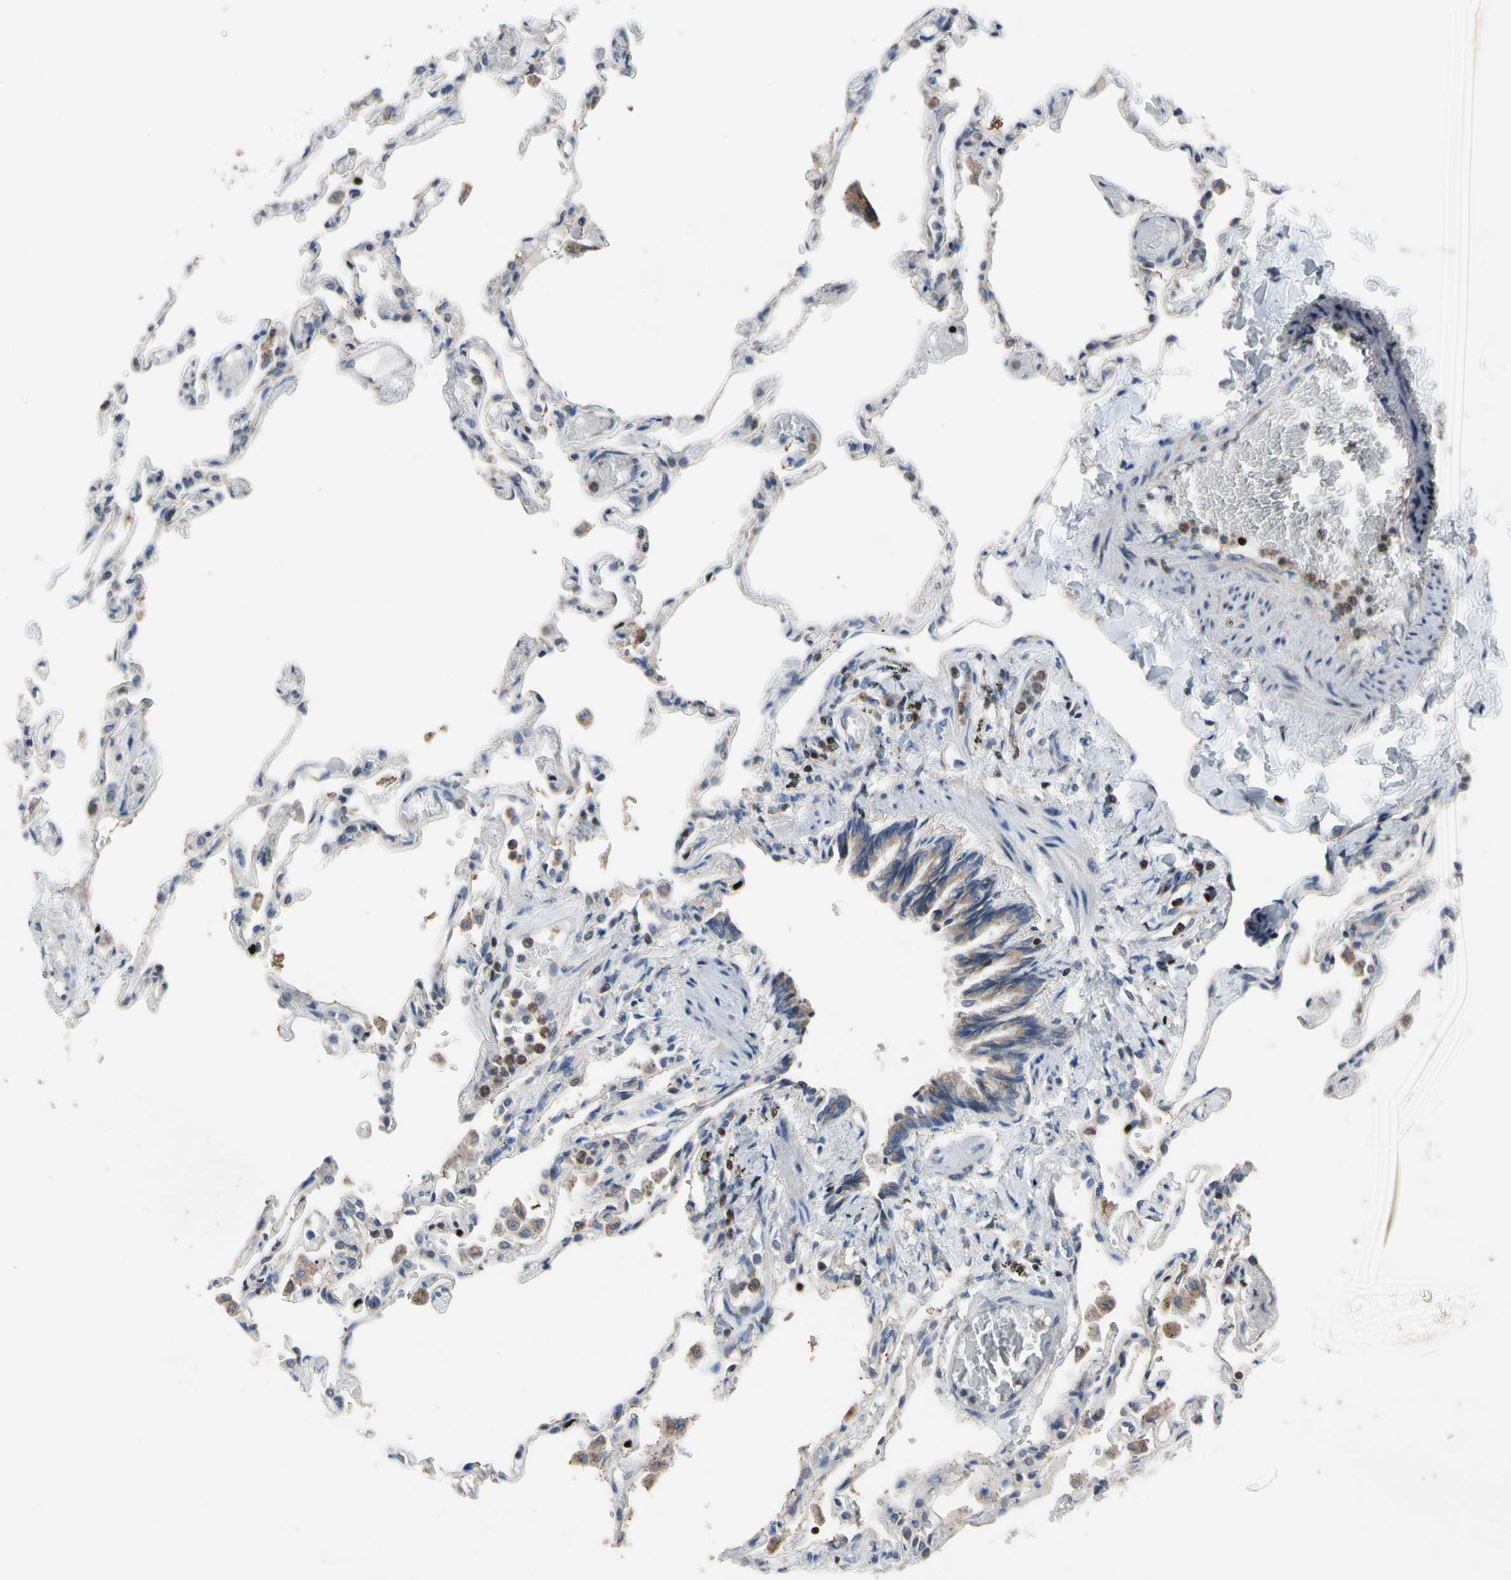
{"staining": {"intensity": "negative", "quantity": "none", "location": "none"}, "tissue": "lung", "cell_type": "Alveolar cells", "image_type": "normal", "snomed": [{"axis": "morphology", "description": "Normal tissue, NOS"}, {"axis": "topography", "description": "Lung"}], "caption": "IHC photomicrograph of benign lung: human lung stained with DAB displays no significant protein staining in alveolar cells.", "gene": "TBX21", "patient": {"sex": "male", "age": 21}}